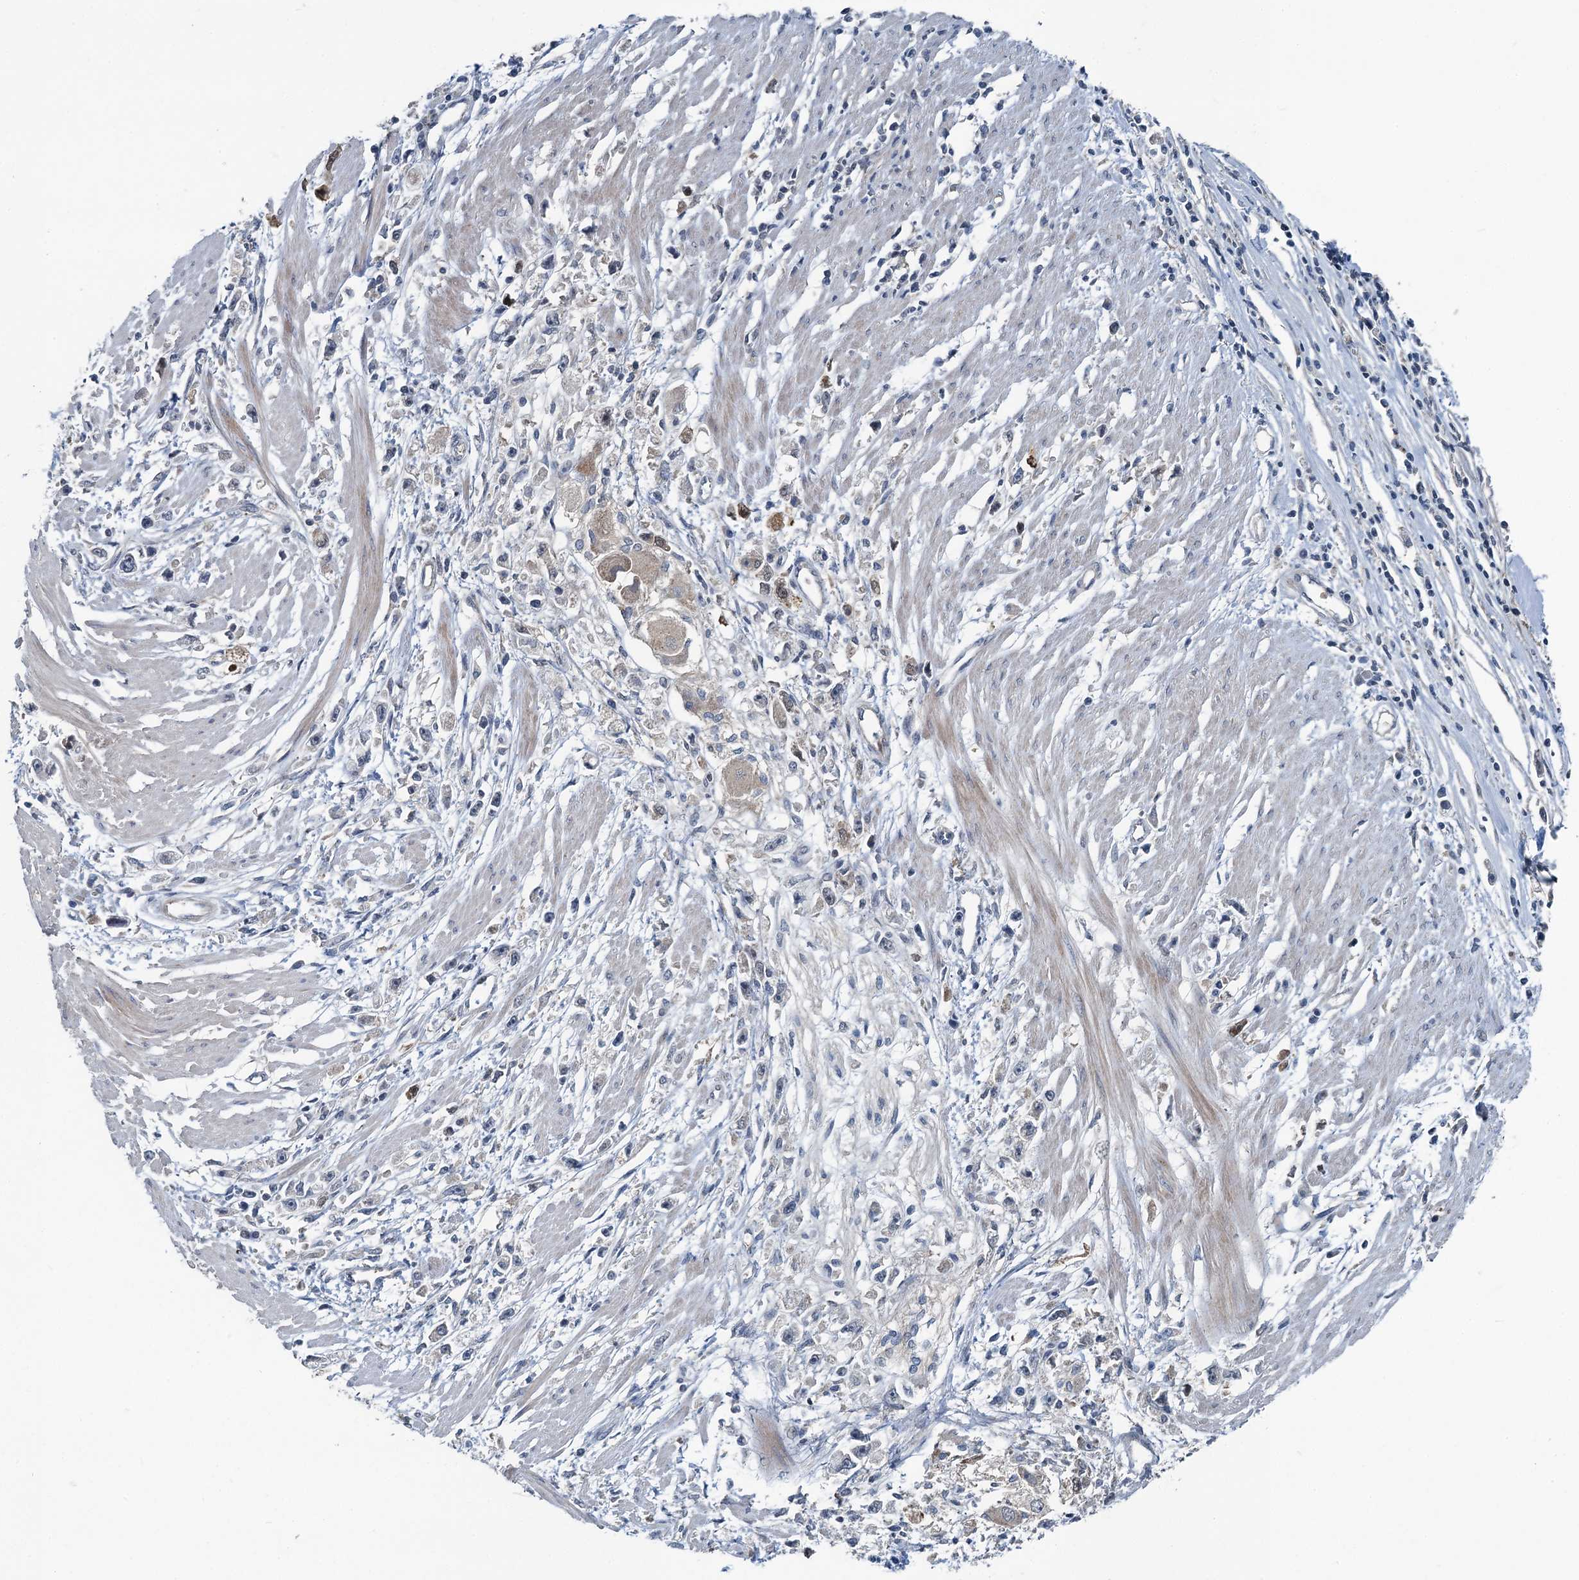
{"staining": {"intensity": "negative", "quantity": "none", "location": "none"}, "tissue": "stomach cancer", "cell_type": "Tumor cells", "image_type": "cancer", "snomed": [{"axis": "morphology", "description": "Adenocarcinoma, NOS"}, {"axis": "topography", "description": "Stomach"}], "caption": "There is no significant staining in tumor cells of adenocarcinoma (stomach). (DAB (3,3'-diaminobenzidine) IHC, high magnification).", "gene": "GCLM", "patient": {"sex": "female", "age": 59}}